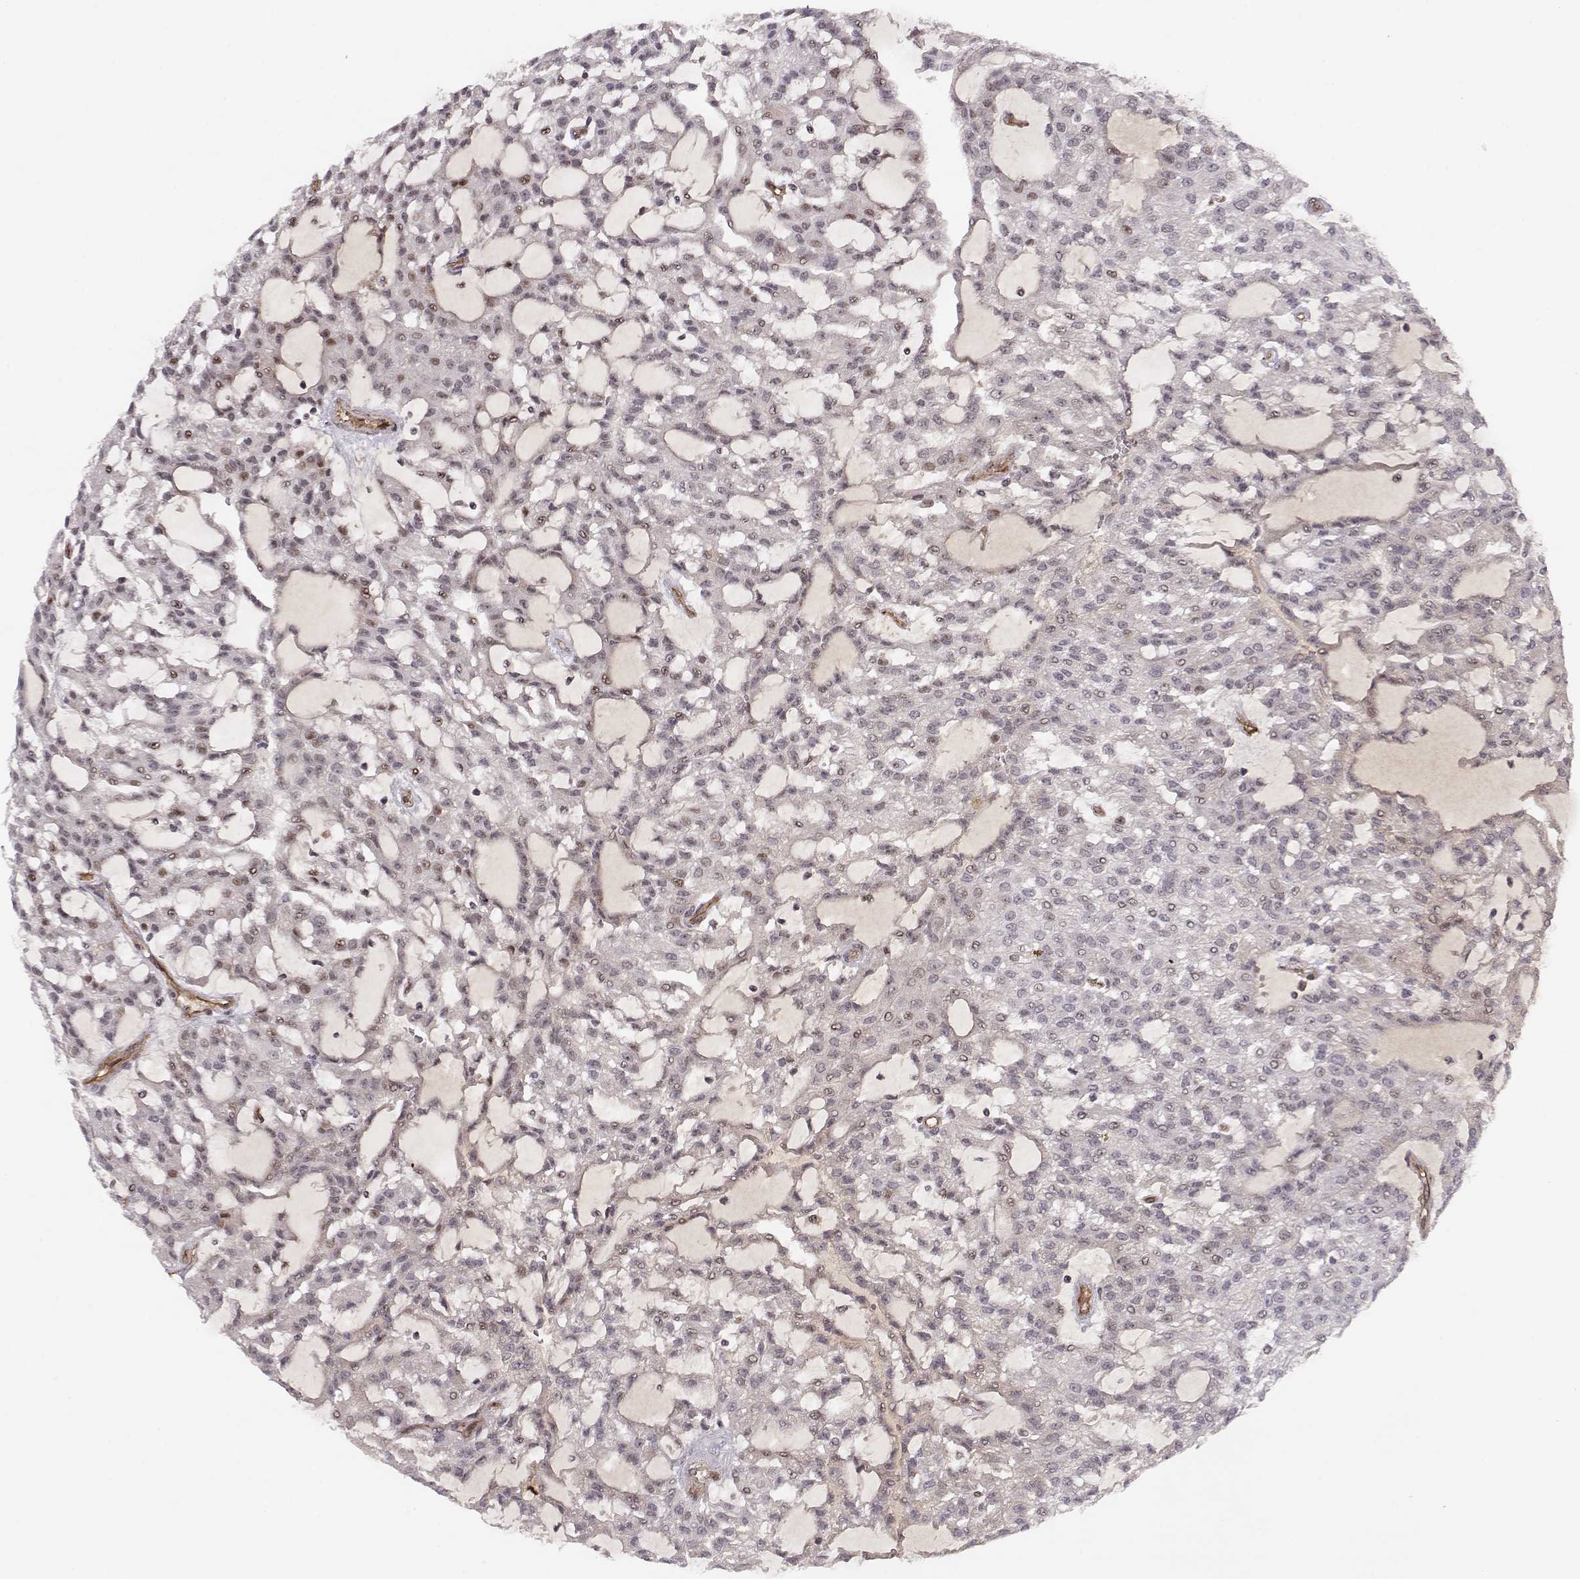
{"staining": {"intensity": "negative", "quantity": "none", "location": "none"}, "tissue": "renal cancer", "cell_type": "Tumor cells", "image_type": "cancer", "snomed": [{"axis": "morphology", "description": "Adenocarcinoma, NOS"}, {"axis": "topography", "description": "Kidney"}], "caption": "Tumor cells show no significant staining in renal adenocarcinoma. The staining is performed using DAB brown chromogen with nuclei counter-stained in using hematoxylin.", "gene": "CIR1", "patient": {"sex": "male", "age": 63}}